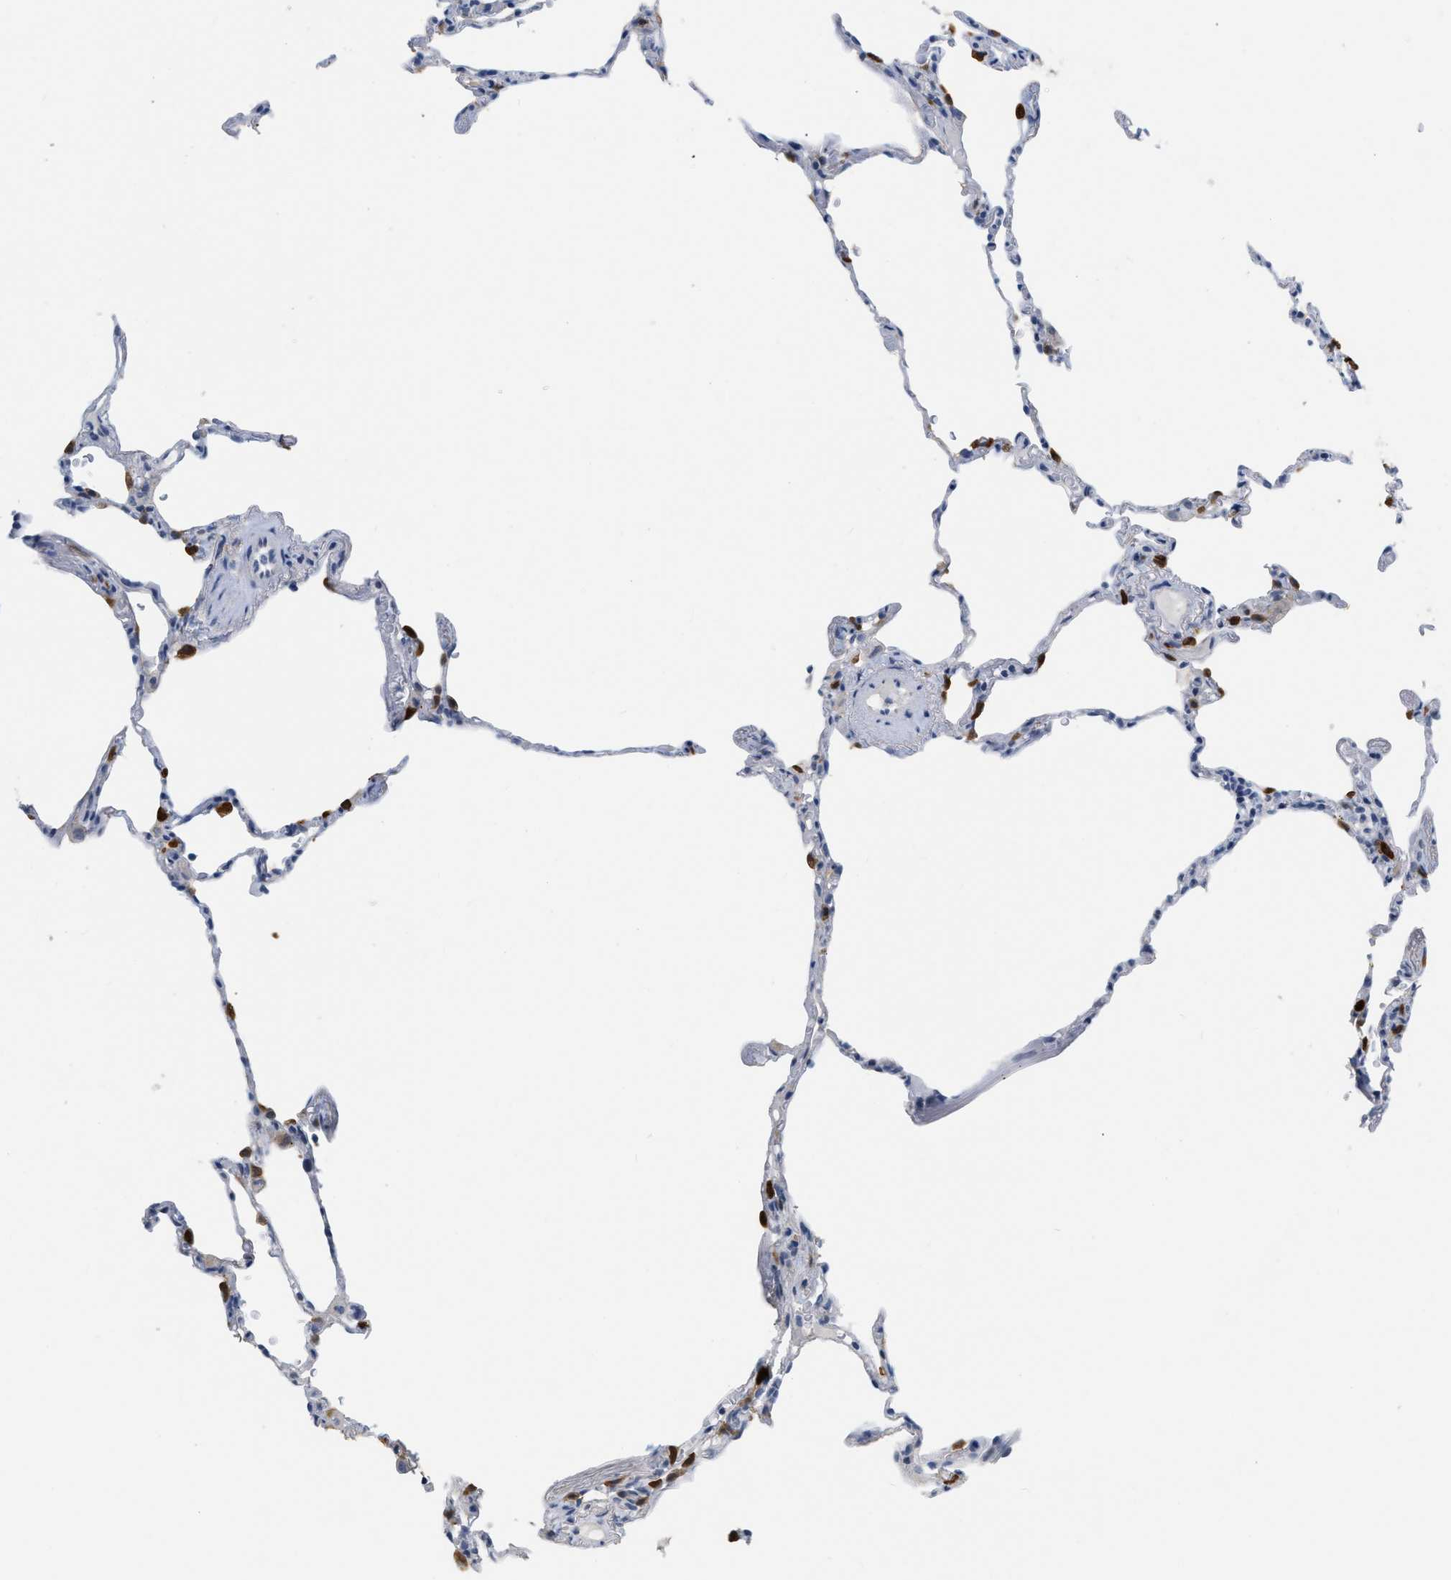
{"staining": {"intensity": "strong", "quantity": "<25%", "location": "cytoplasmic/membranous"}, "tissue": "lung", "cell_type": "Alveolar cells", "image_type": "normal", "snomed": [{"axis": "morphology", "description": "Normal tissue, NOS"}, {"axis": "topography", "description": "Lung"}], "caption": "Immunohistochemical staining of benign human lung demonstrates <25% levels of strong cytoplasmic/membranous protein expression in about <25% of alveolar cells. (DAB (3,3'-diaminobenzidine) IHC, brown staining for protein, blue staining for nuclei).", "gene": "CRYM", "patient": {"sex": "male", "age": 59}}